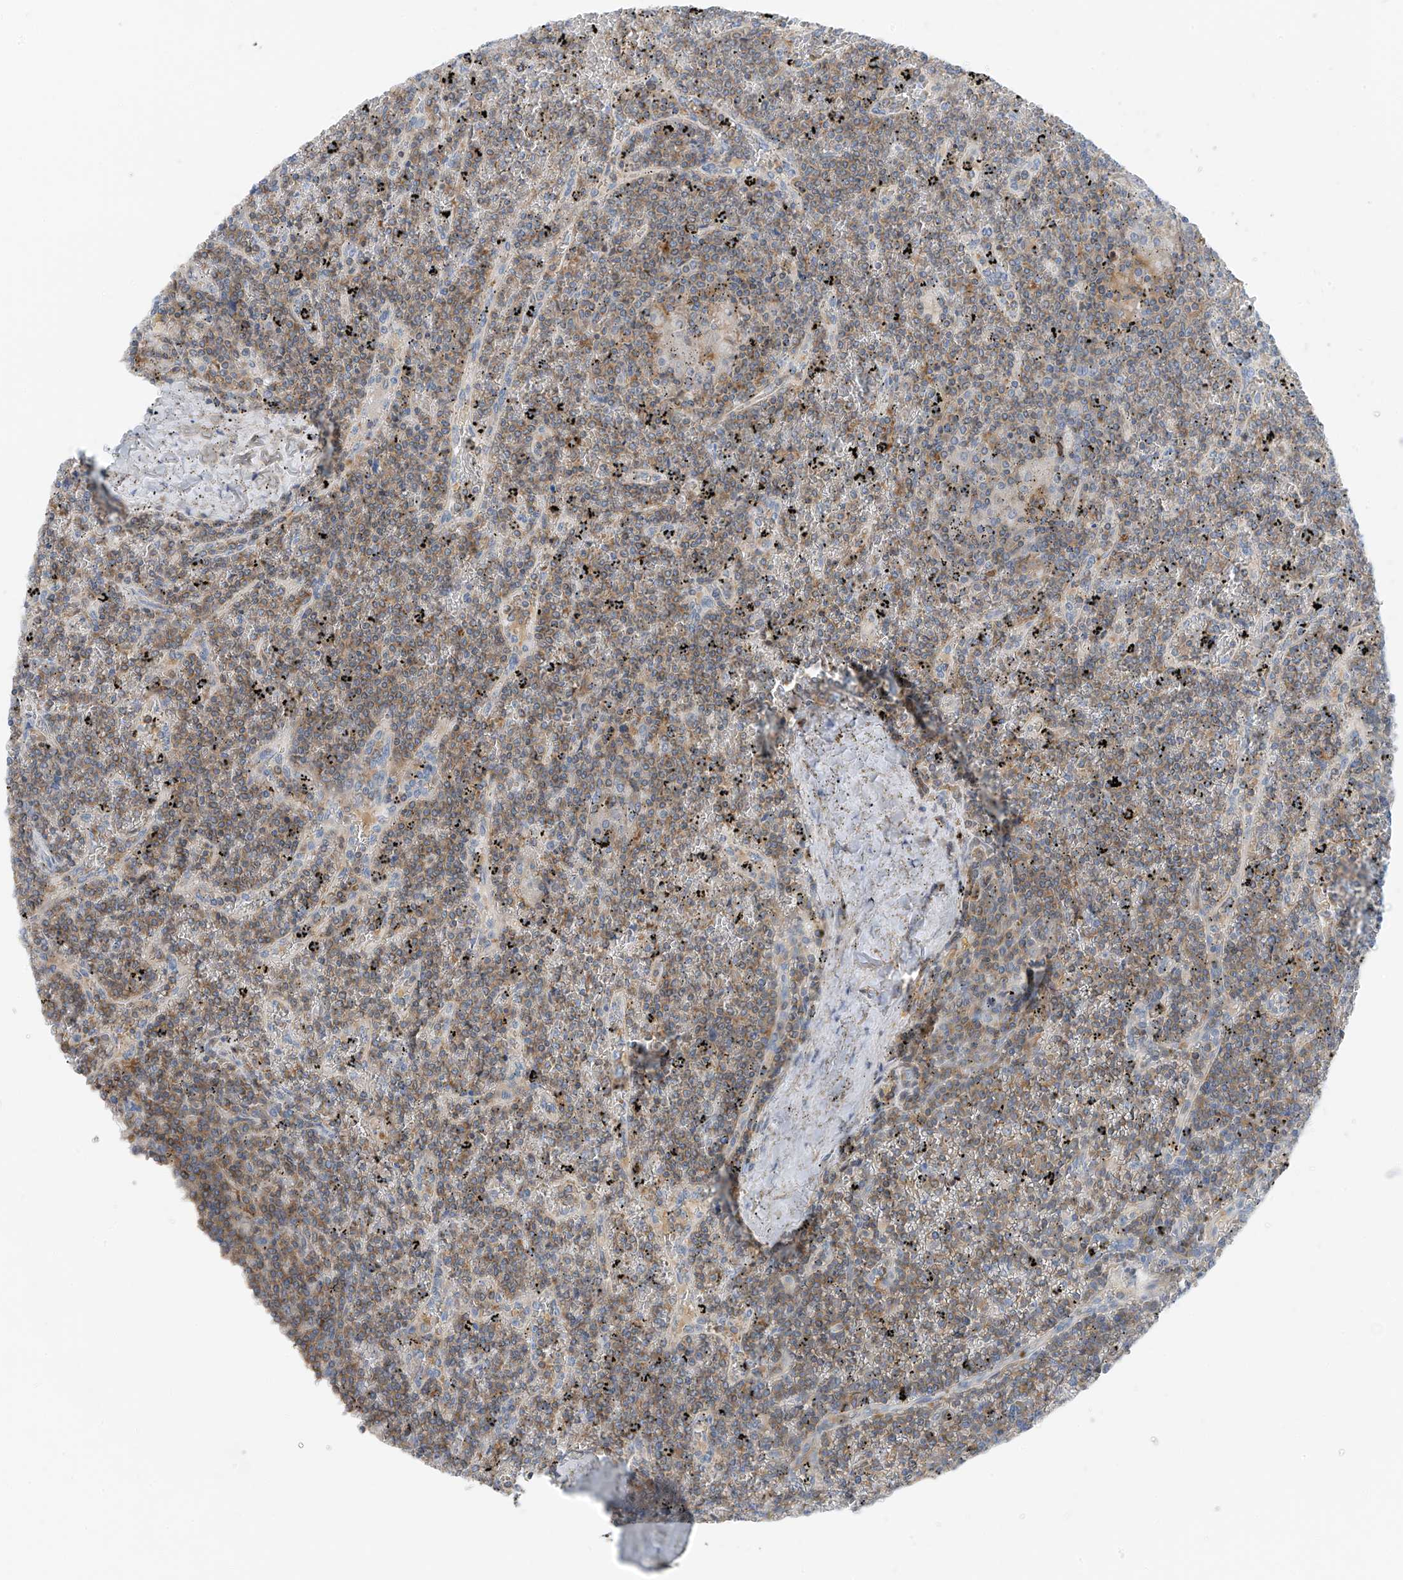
{"staining": {"intensity": "moderate", "quantity": ">75%", "location": "cytoplasmic/membranous"}, "tissue": "lymphoma", "cell_type": "Tumor cells", "image_type": "cancer", "snomed": [{"axis": "morphology", "description": "Malignant lymphoma, non-Hodgkin's type, Low grade"}, {"axis": "topography", "description": "Spleen"}], "caption": "DAB immunohistochemical staining of human low-grade malignant lymphoma, non-Hodgkin's type demonstrates moderate cytoplasmic/membranous protein expression in approximately >75% of tumor cells.", "gene": "NALCN", "patient": {"sex": "female", "age": 19}}